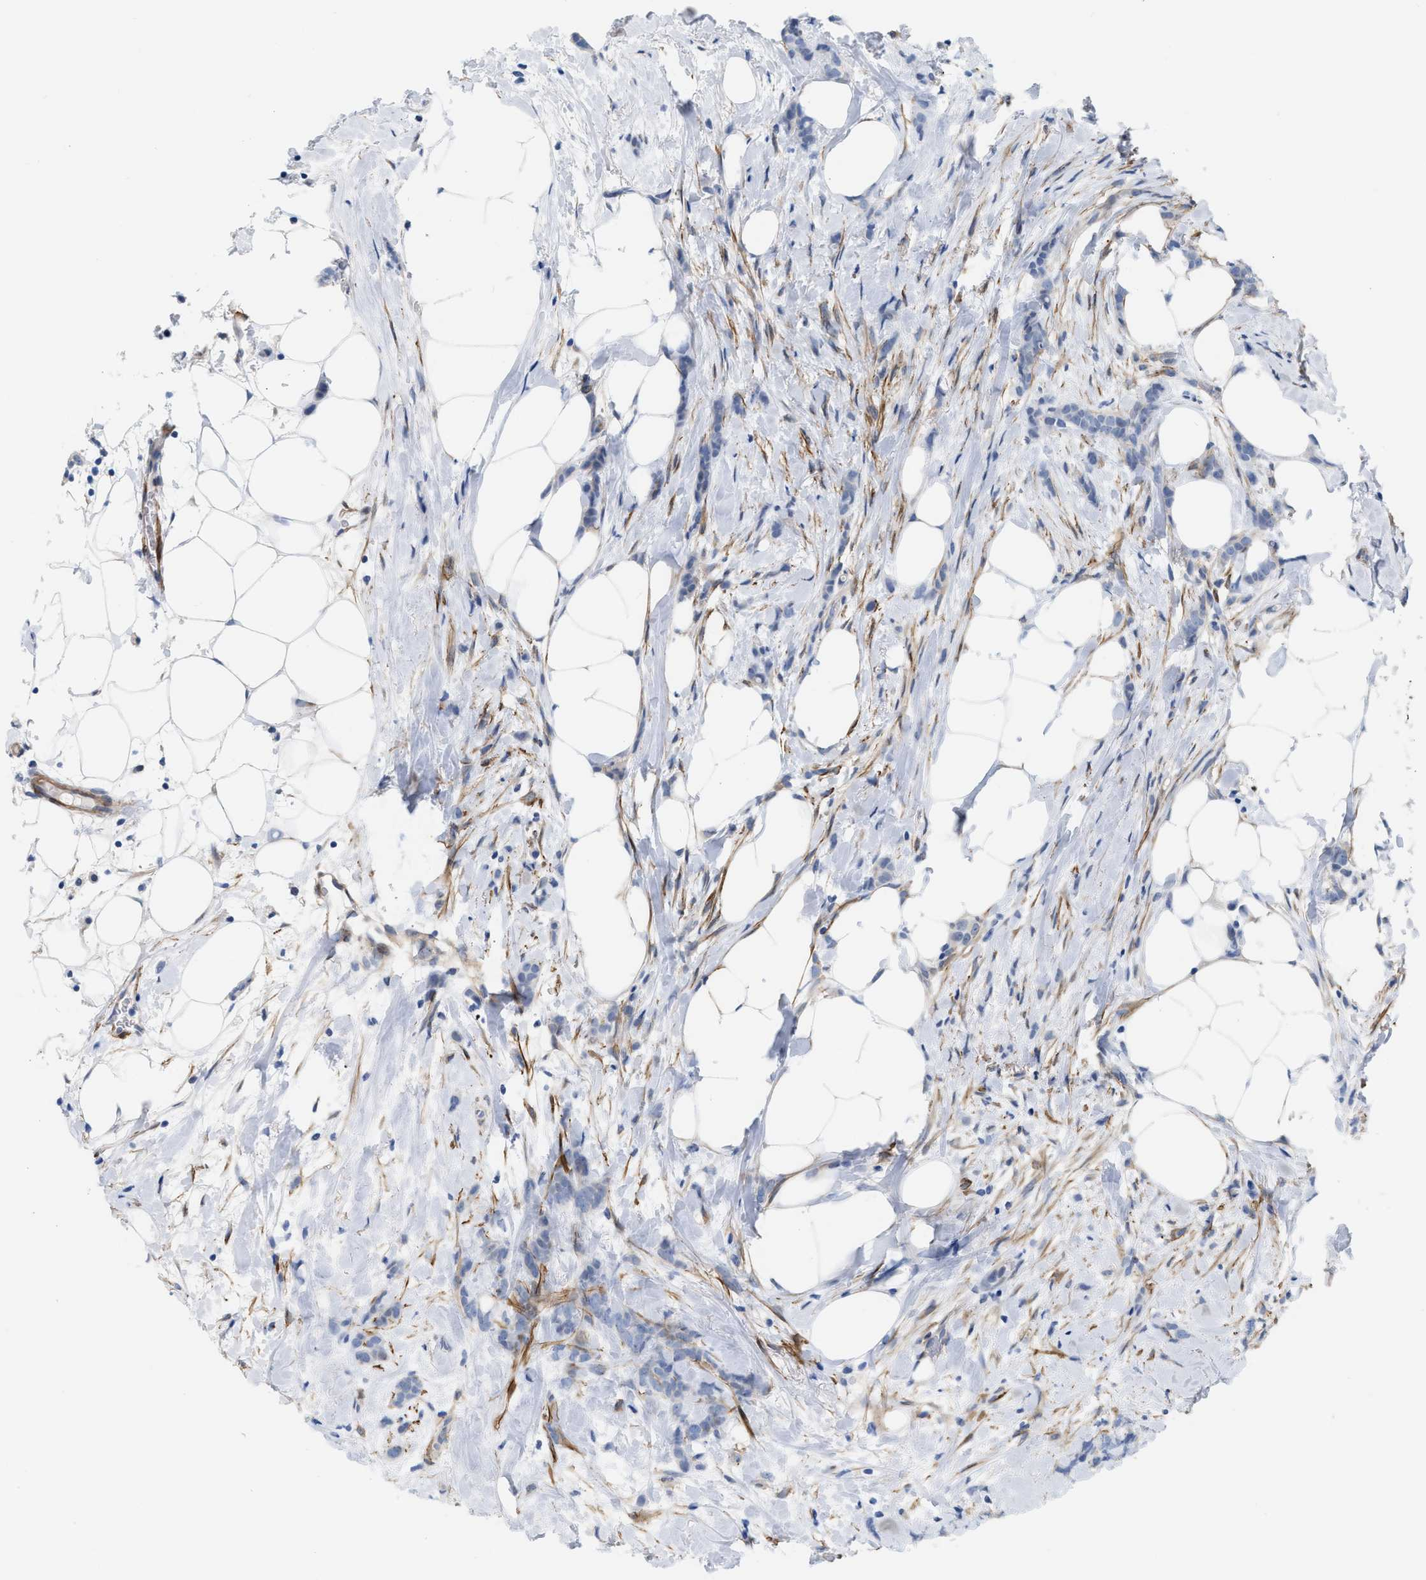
{"staining": {"intensity": "negative", "quantity": "none", "location": "none"}, "tissue": "breast cancer", "cell_type": "Tumor cells", "image_type": "cancer", "snomed": [{"axis": "morphology", "description": "Lobular carcinoma, in situ"}, {"axis": "morphology", "description": "Lobular carcinoma"}, {"axis": "topography", "description": "Breast"}], "caption": "IHC photomicrograph of neoplastic tissue: human breast cancer stained with DAB displays no significant protein staining in tumor cells. Brightfield microscopy of IHC stained with DAB (brown) and hematoxylin (blue), captured at high magnification.", "gene": "TAGLN", "patient": {"sex": "female", "age": 41}}